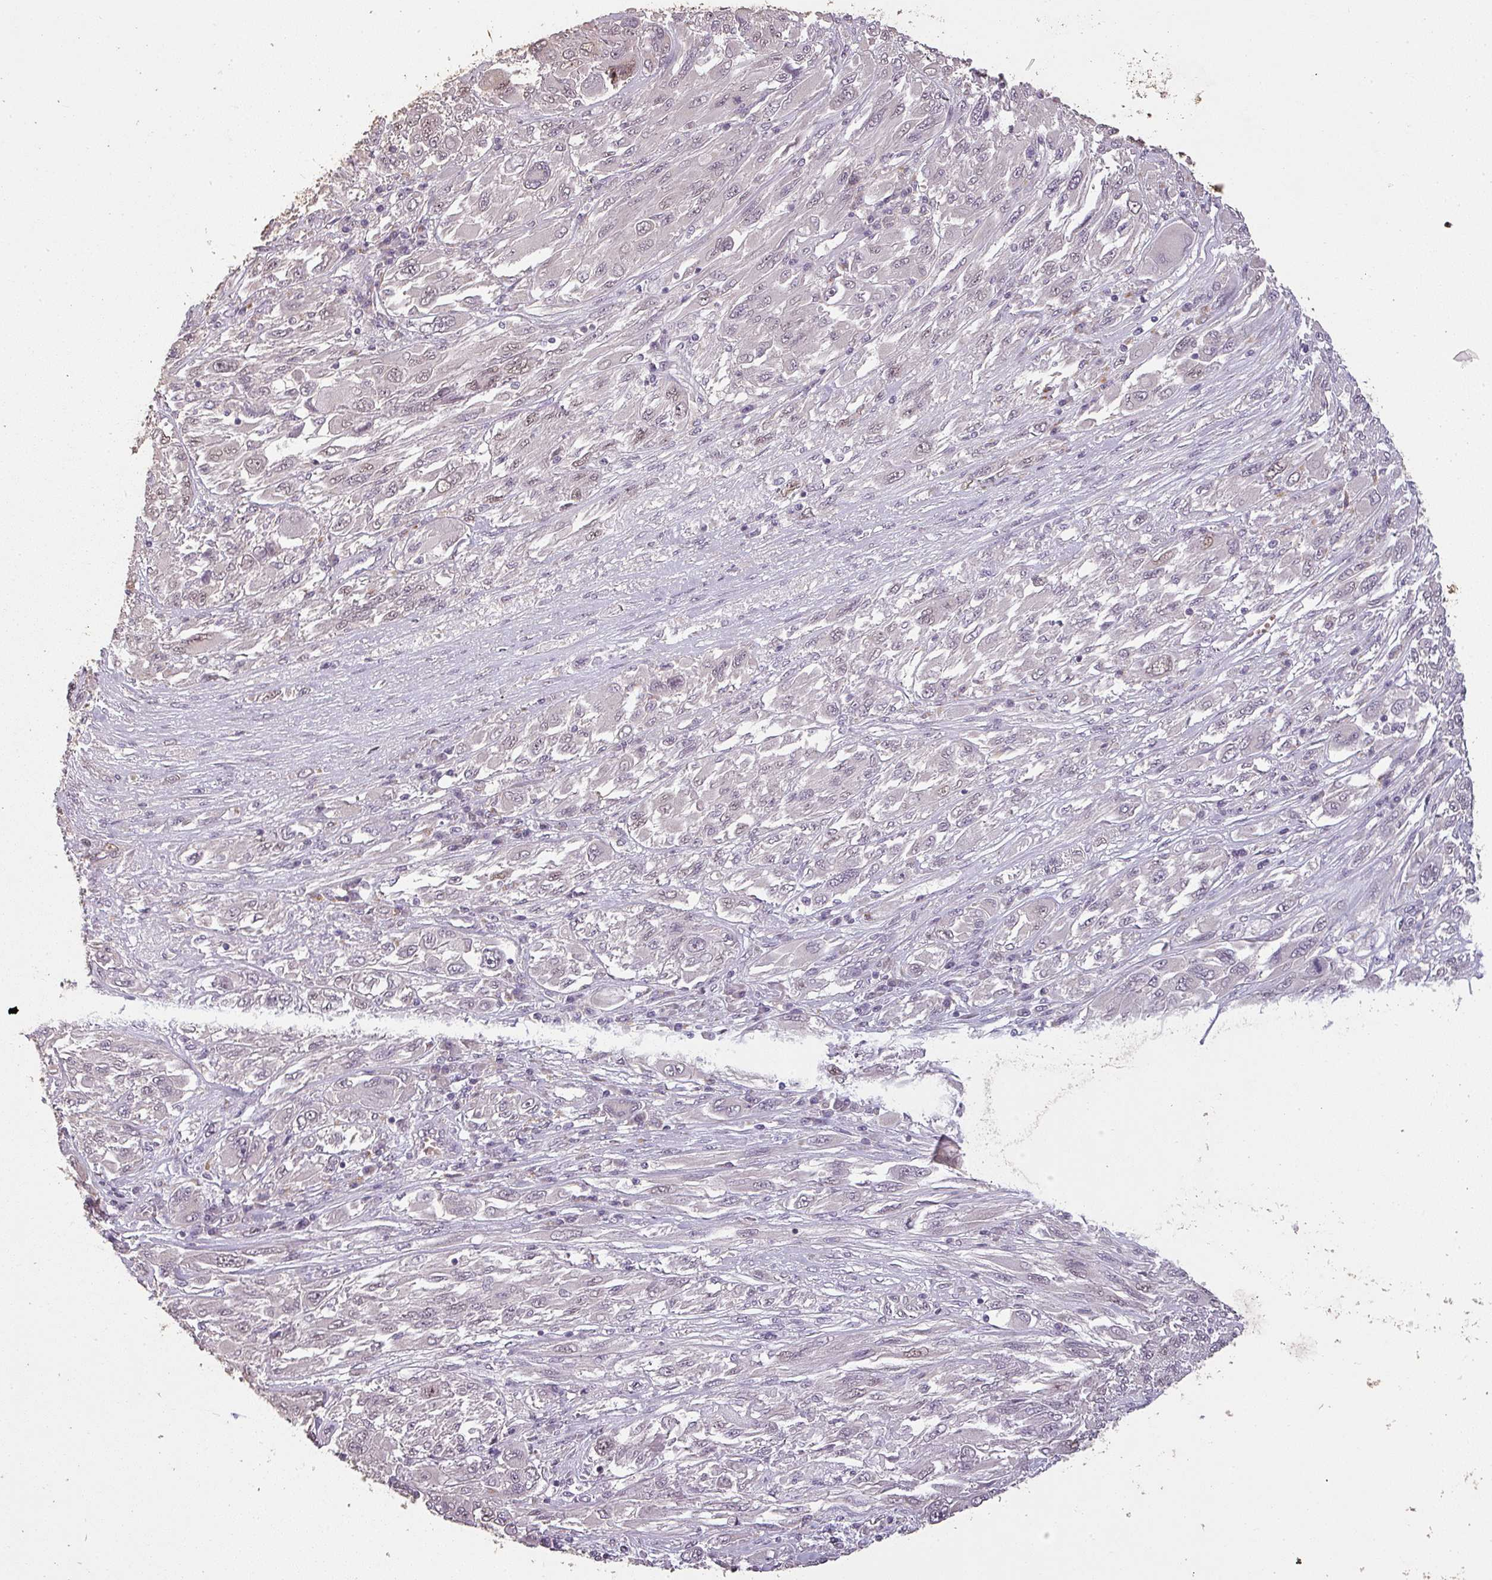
{"staining": {"intensity": "negative", "quantity": "none", "location": "none"}, "tissue": "melanoma", "cell_type": "Tumor cells", "image_type": "cancer", "snomed": [{"axis": "morphology", "description": "Malignant melanoma, NOS"}, {"axis": "topography", "description": "Skin"}], "caption": "Protein analysis of melanoma shows no significant positivity in tumor cells.", "gene": "LYPLA1", "patient": {"sex": "female", "age": 91}}